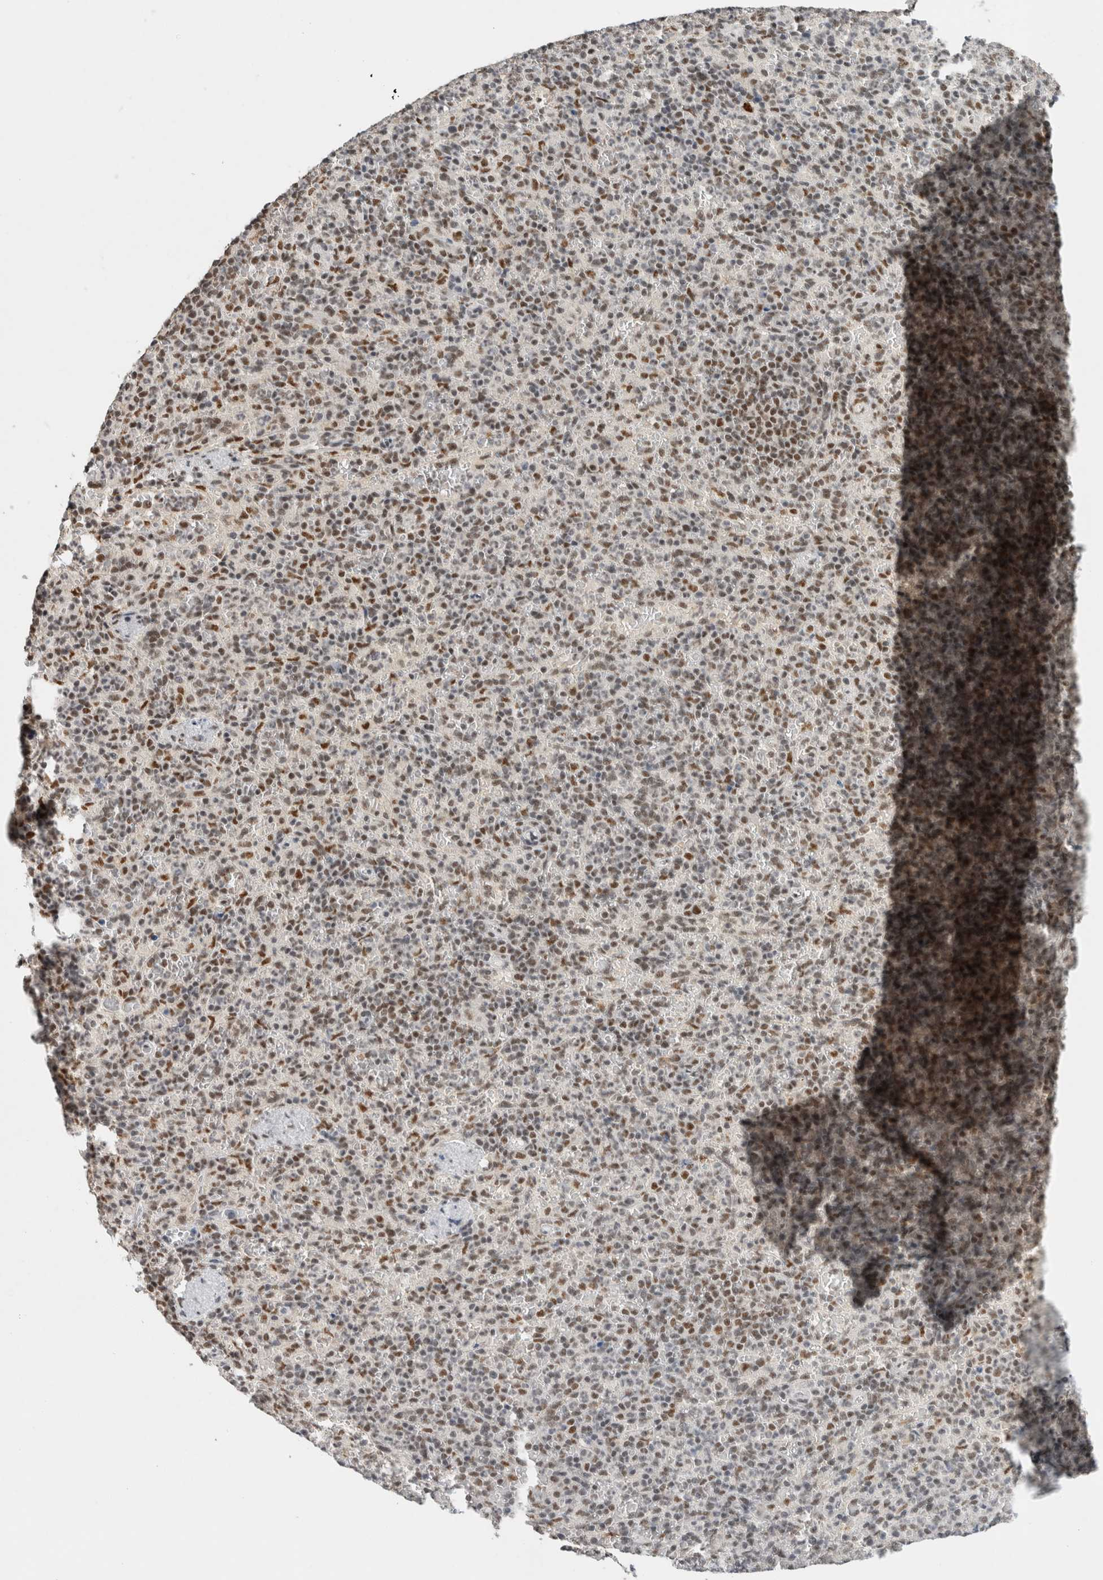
{"staining": {"intensity": "weak", "quantity": ">75%", "location": "nuclear"}, "tissue": "spleen", "cell_type": "Cells in red pulp", "image_type": "normal", "snomed": [{"axis": "morphology", "description": "Normal tissue, NOS"}, {"axis": "topography", "description": "Spleen"}], "caption": "Immunohistochemistry of benign human spleen shows low levels of weak nuclear staining in approximately >75% of cells in red pulp.", "gene": "DDX42", "patient": {"sex": "female", "age": 74}}